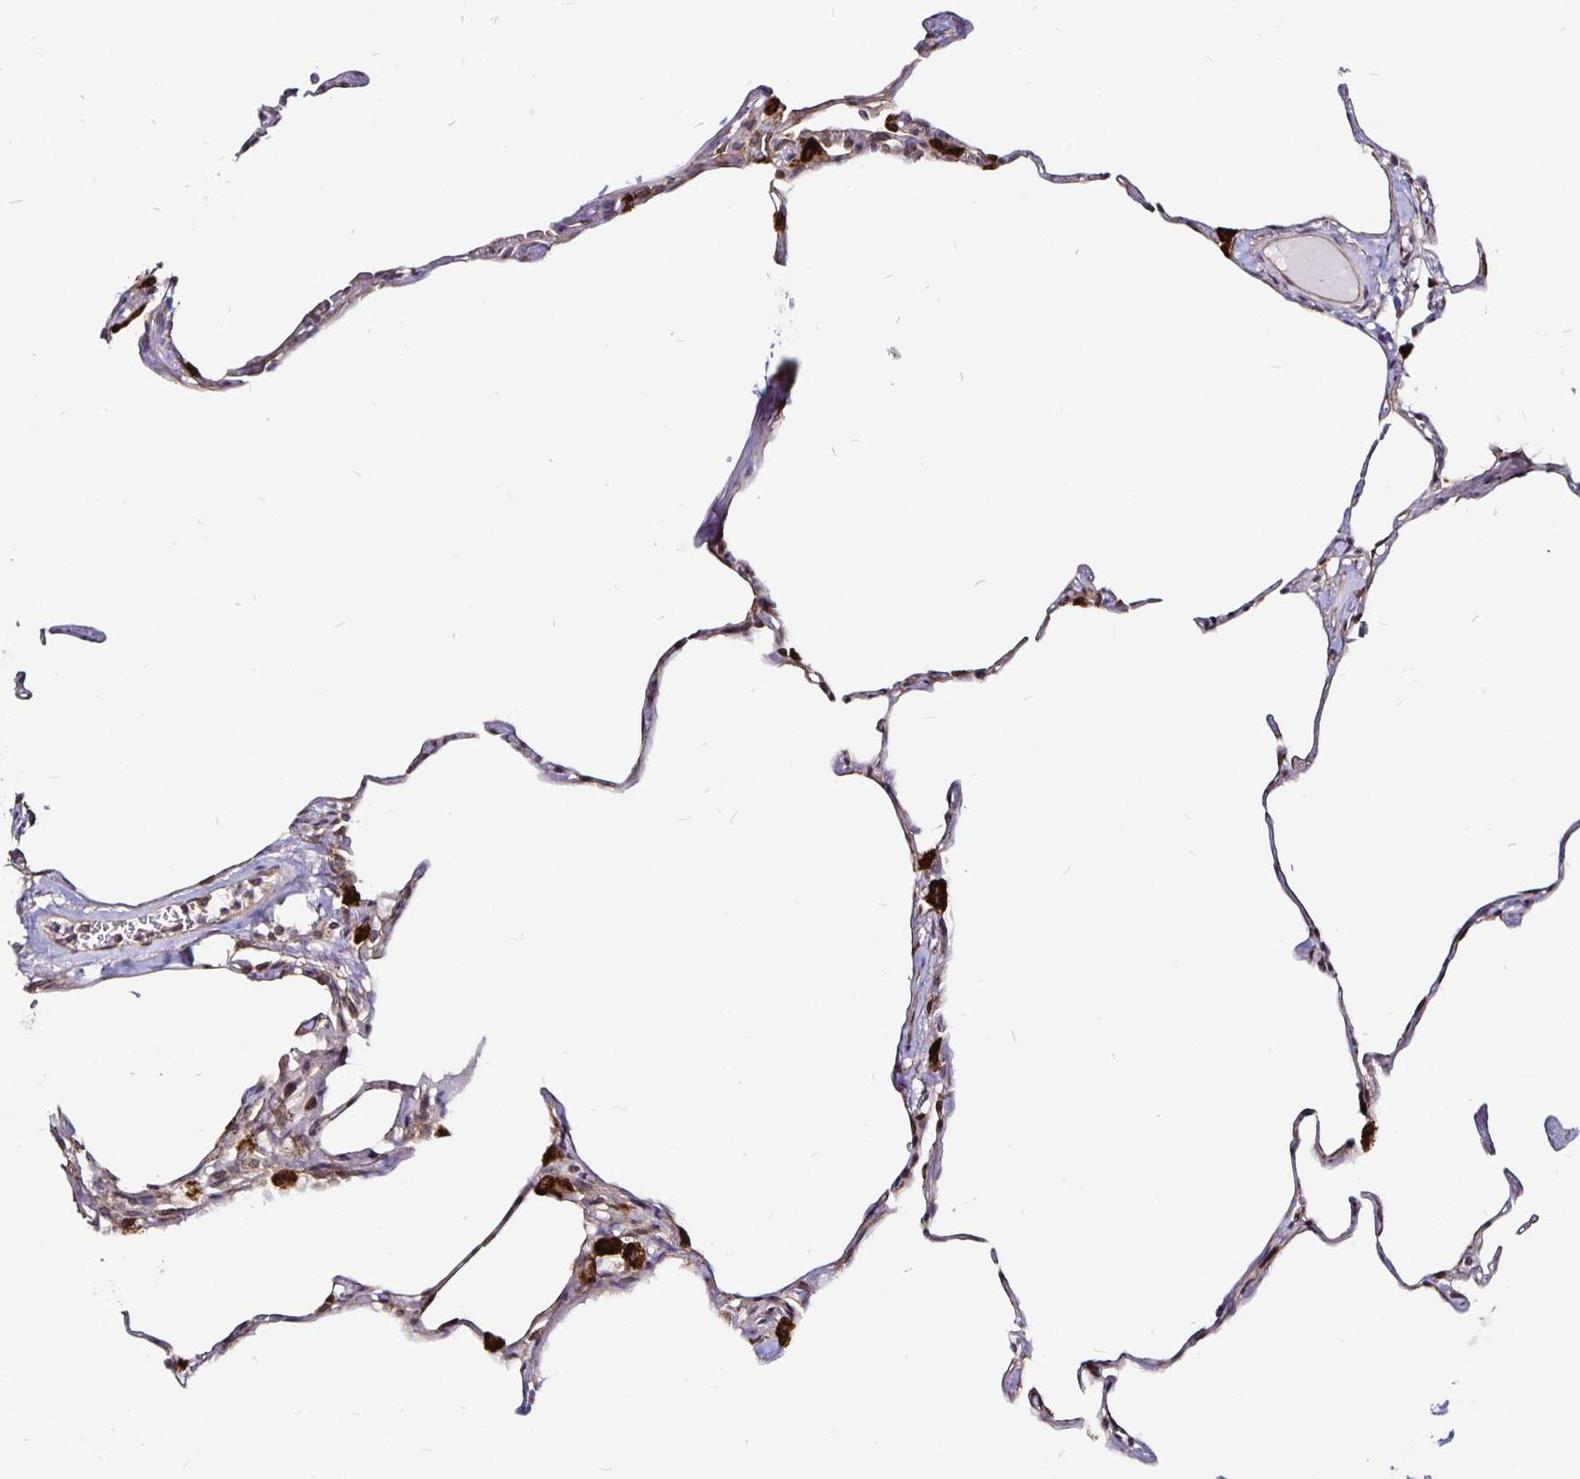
{"staining": {"intensity": "negative", "quantity": "none", "location": "none"}, "tissue": "lung", "cell_type": "Alveolar cells", "image_type": "normal", "snomed": [{"axis": "morphology", "description": "Normal tissue, NOS"}, {"axis": "topography", "description": "Lung"}], "caption": "DAB (3,3'-diaminobenzidine) immunohistochemical staining of normal human lung shows no significant positivity in alveolar cells. (Brightfield microscopy of DAB immunohistochemistry (IHC) at high magnification).", "gene": "CYP27A1", "patient": {"sex": "male", "age": 65}}